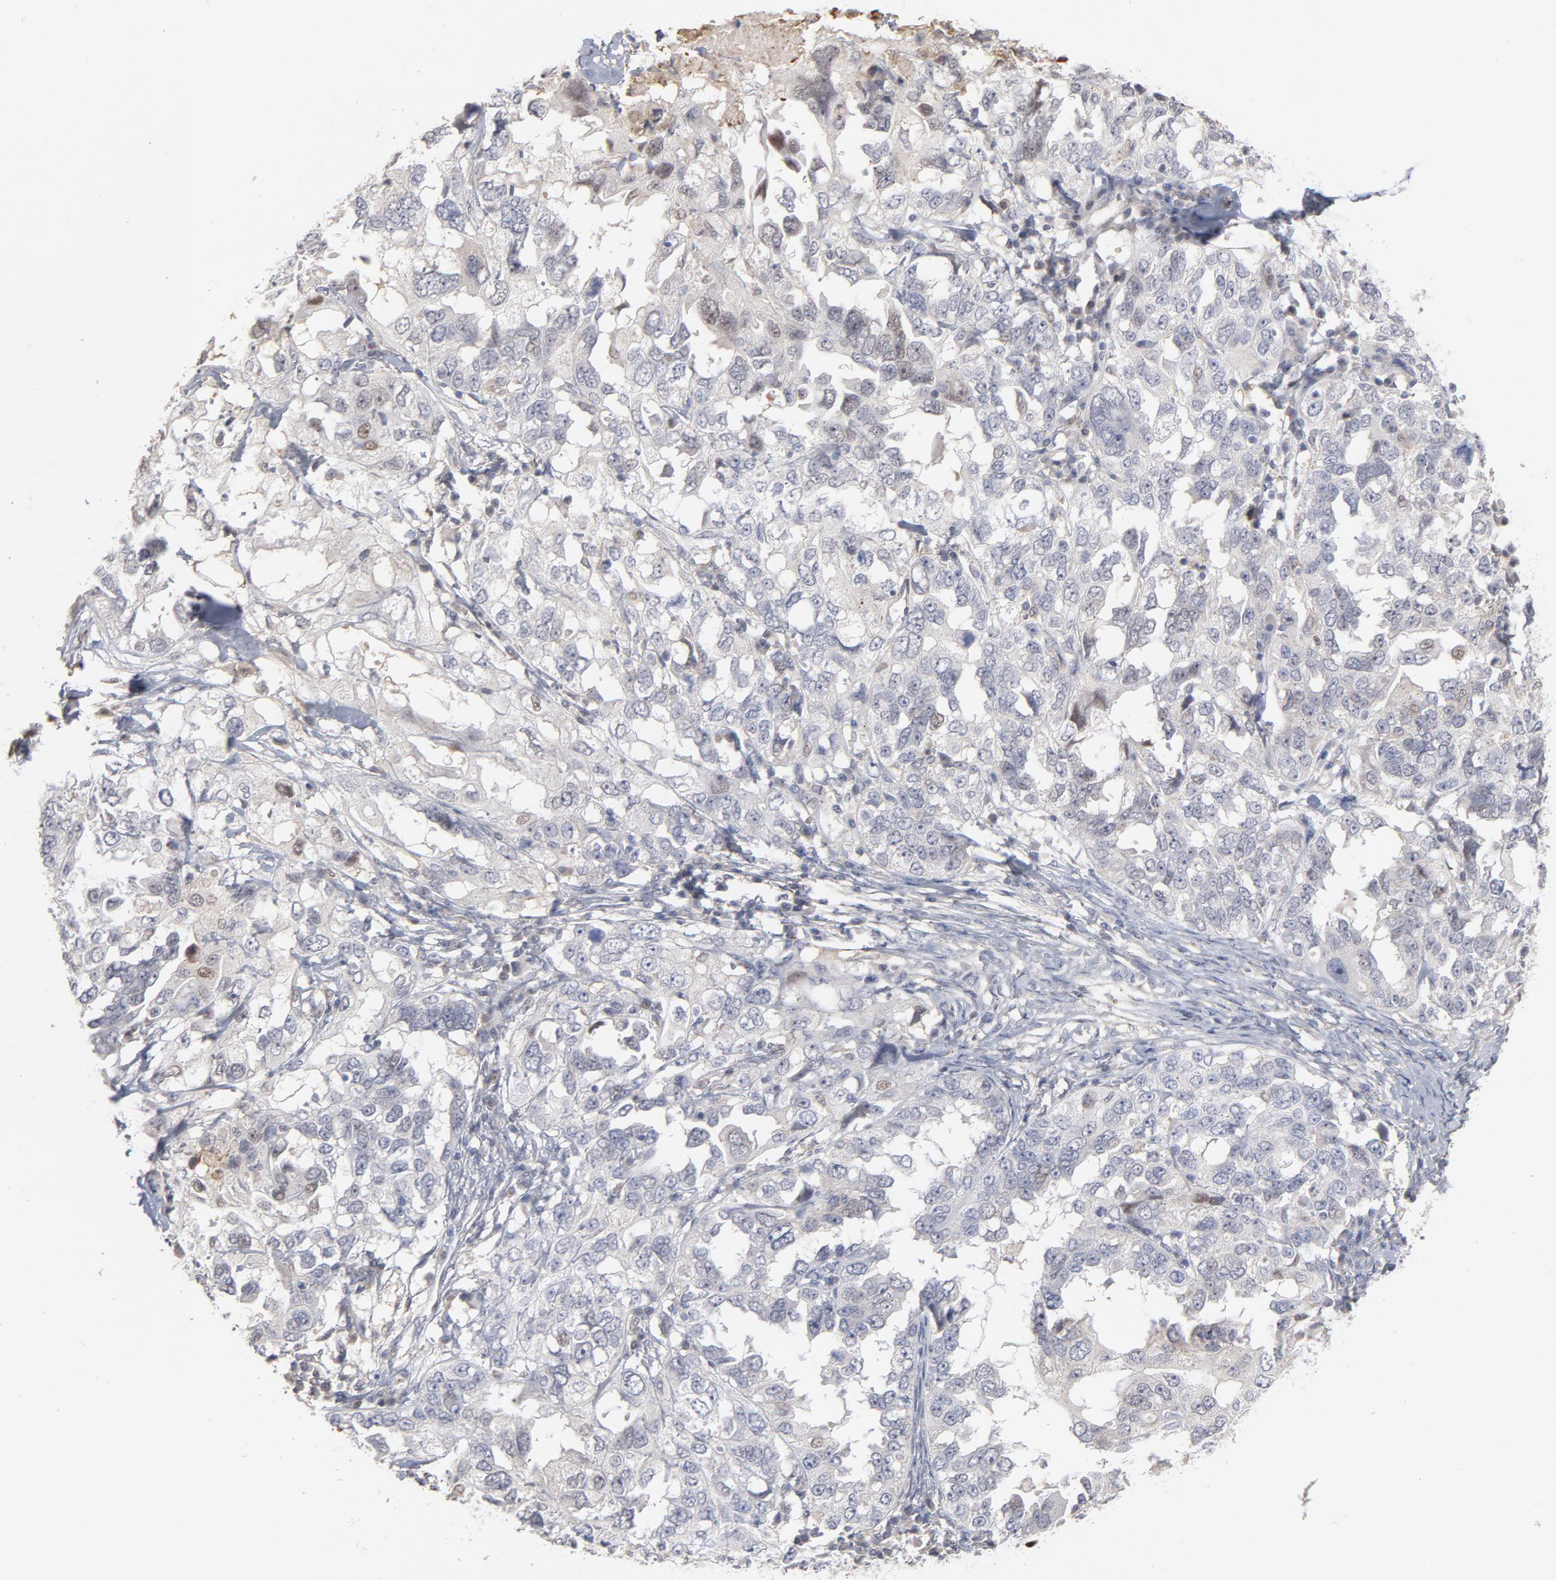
{"staining": {"intensity": "weak", "quantity": "<25%", "location": "nuclear"}, "tissue": "ovarian cancer", "cell_type": "Tumor cells", "image_type": "cancer", "snomed": [{"axis": "morphology", "description": "Cystadenocarcinoma, serous, NOS"}, {"axis": "topography", "description": "Ovary"}], "caption": "The image reveals no significant staining in tumor cells of ovarian cancer (serous cystadenocarcinoma). (DAB immunohistochemistry, high magnification).", "gene": "PNMA1", "patient": {"sex": "female", "age": 82}}